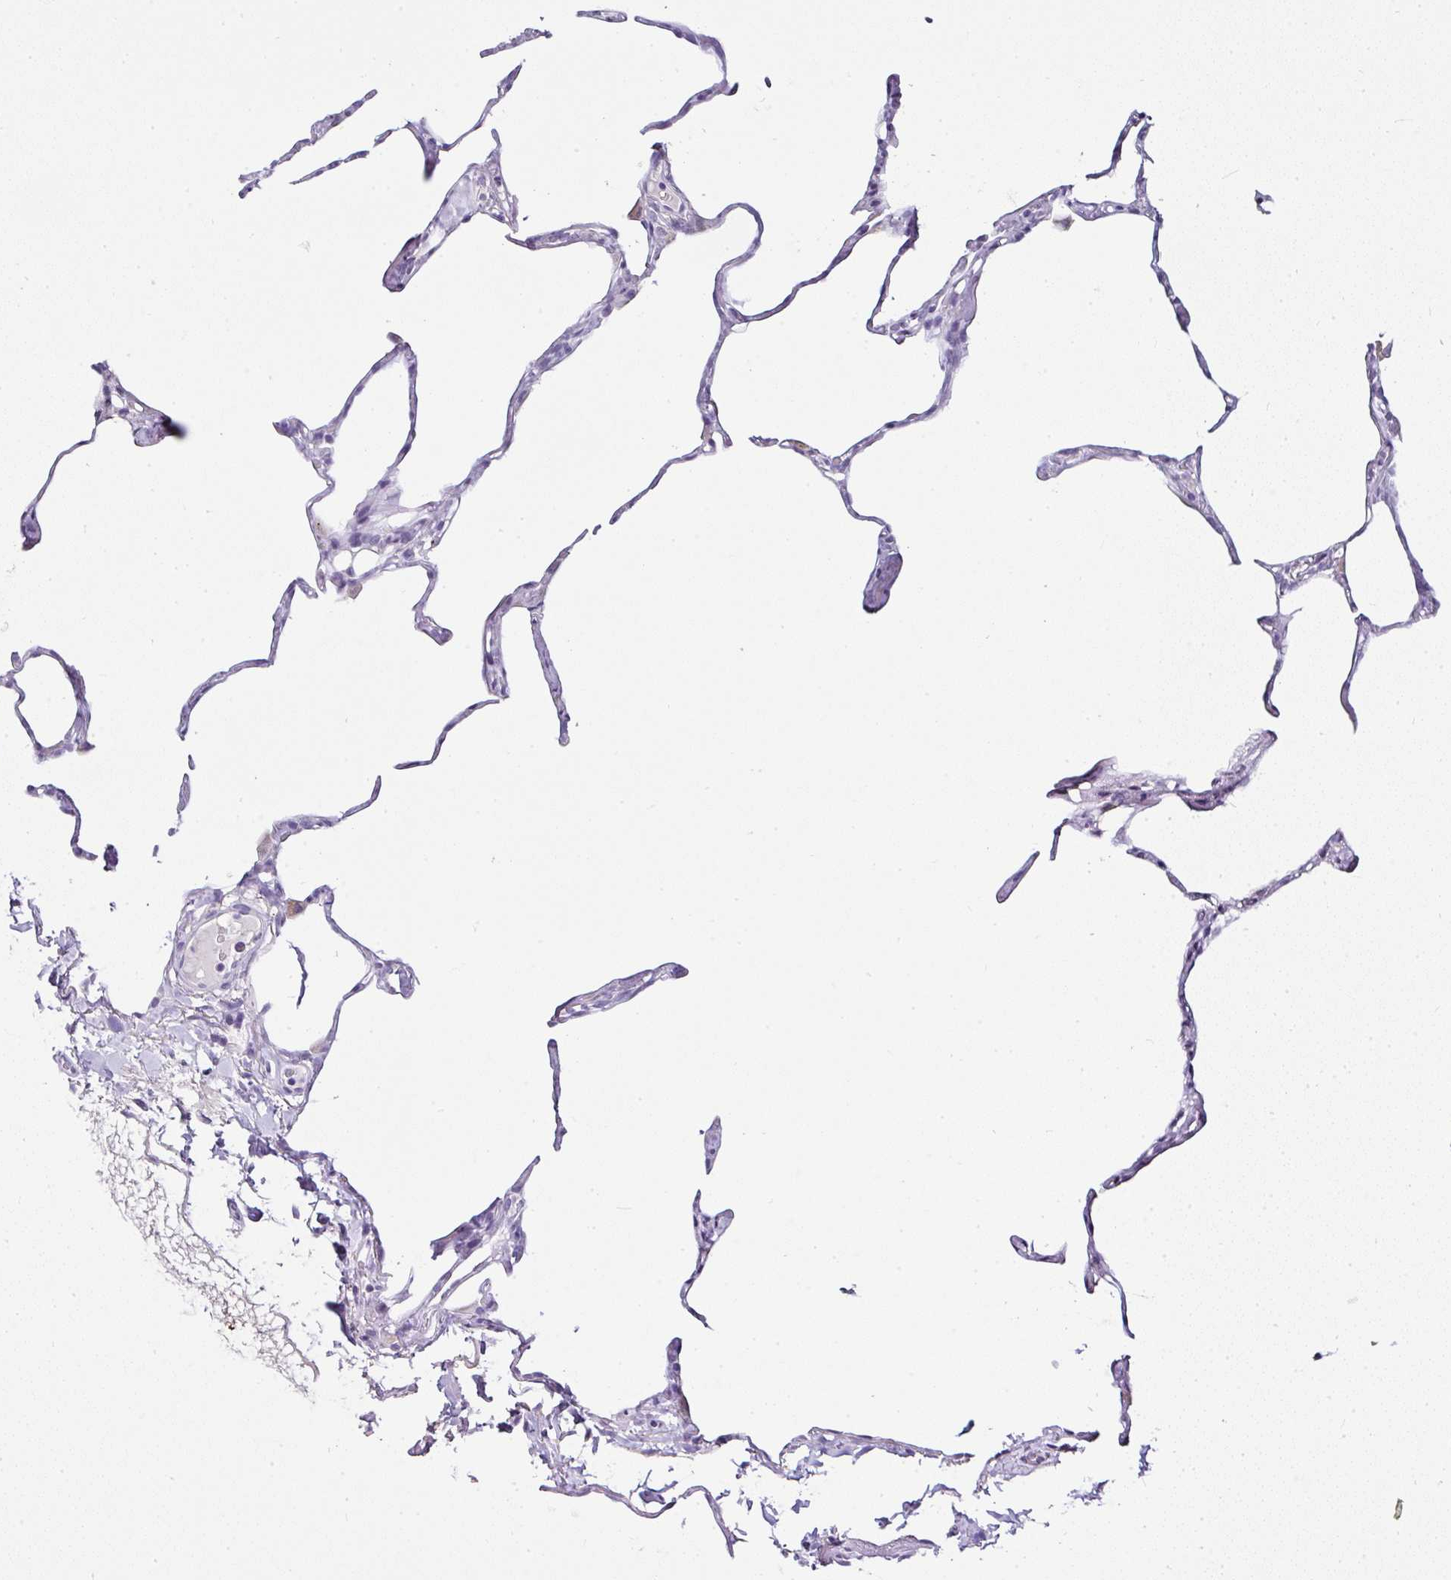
{"staining": {"intensity": "negative", "quantity": "none", "location": "none"}, "tissue": "lung", "cell_type": "Alveolar cells", "image_type": "normal", "snomed": [{"axis": "morphology", "description": "Normal tissue, NOS"}, {"axis": "topography", "description": "Lung"}], "caption": "A high-resolution photomicrograph shows IHC staining of benign lung, which reveals no significant expression in alveolar cells. (DAB (3,3'-diaminobenzidine) IHC visualized using brightfield microscopy, high magnification).", "gene": "SERPINB3", "patient": {"sex": "male", "age": 65}}